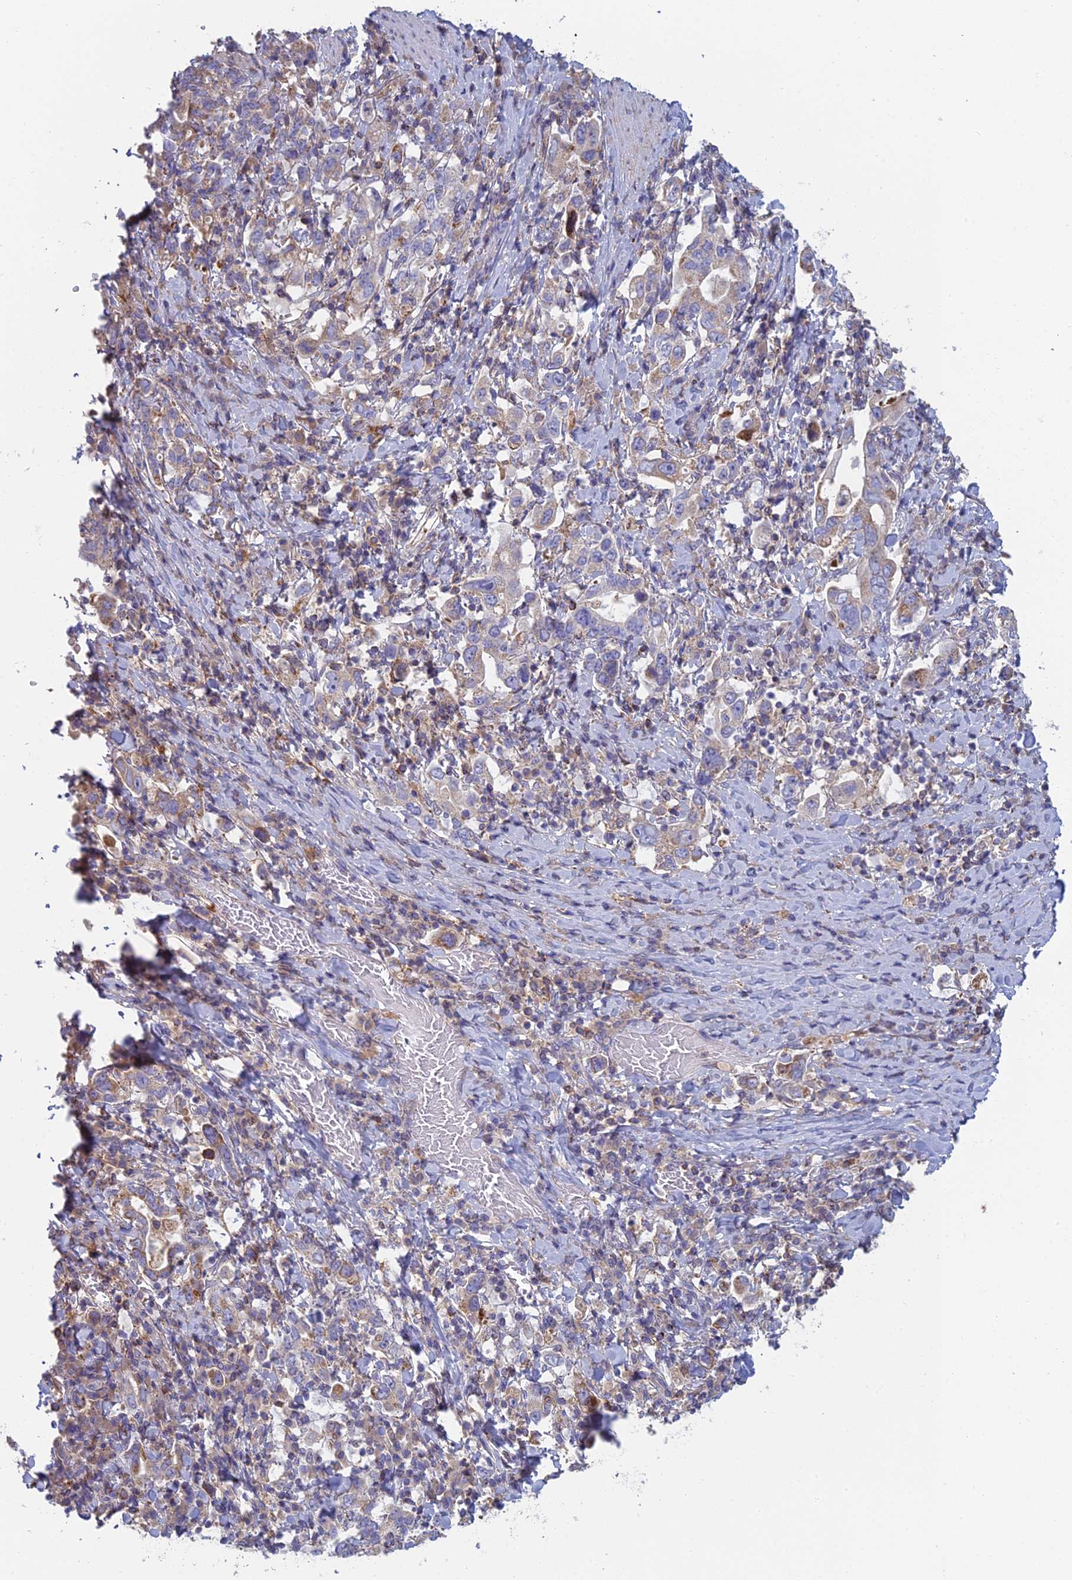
{"staining": {"intensity": "weak", "quantity": "25%-75%", "location": "cytoplasmic/membranous"}, "tissue": "stomach cancer", "cell_type": "Tumor cells", "image_type": "cancer", "snomed": [{"axis": "morphology", "description": "Adenocarcinoma, NOS"}, {"axis": "topography", "description": "Stomach, upper"}, {"axis": "topography", "description": "Stomach"}], "caption": "DAB (3,3'-diaminobenzidine) immunohistochemical staining of human adenocarcinoma (stomach) reveals weak cytoplasmic/membranous protein positivity in approximately 25%-75% of tumor cells. Immunohistochemistry stains the protein of interest in brown and the nuclei are stained blue.", "gene": "IFTAP", "patient": {"sex": "male", "age": 62}}